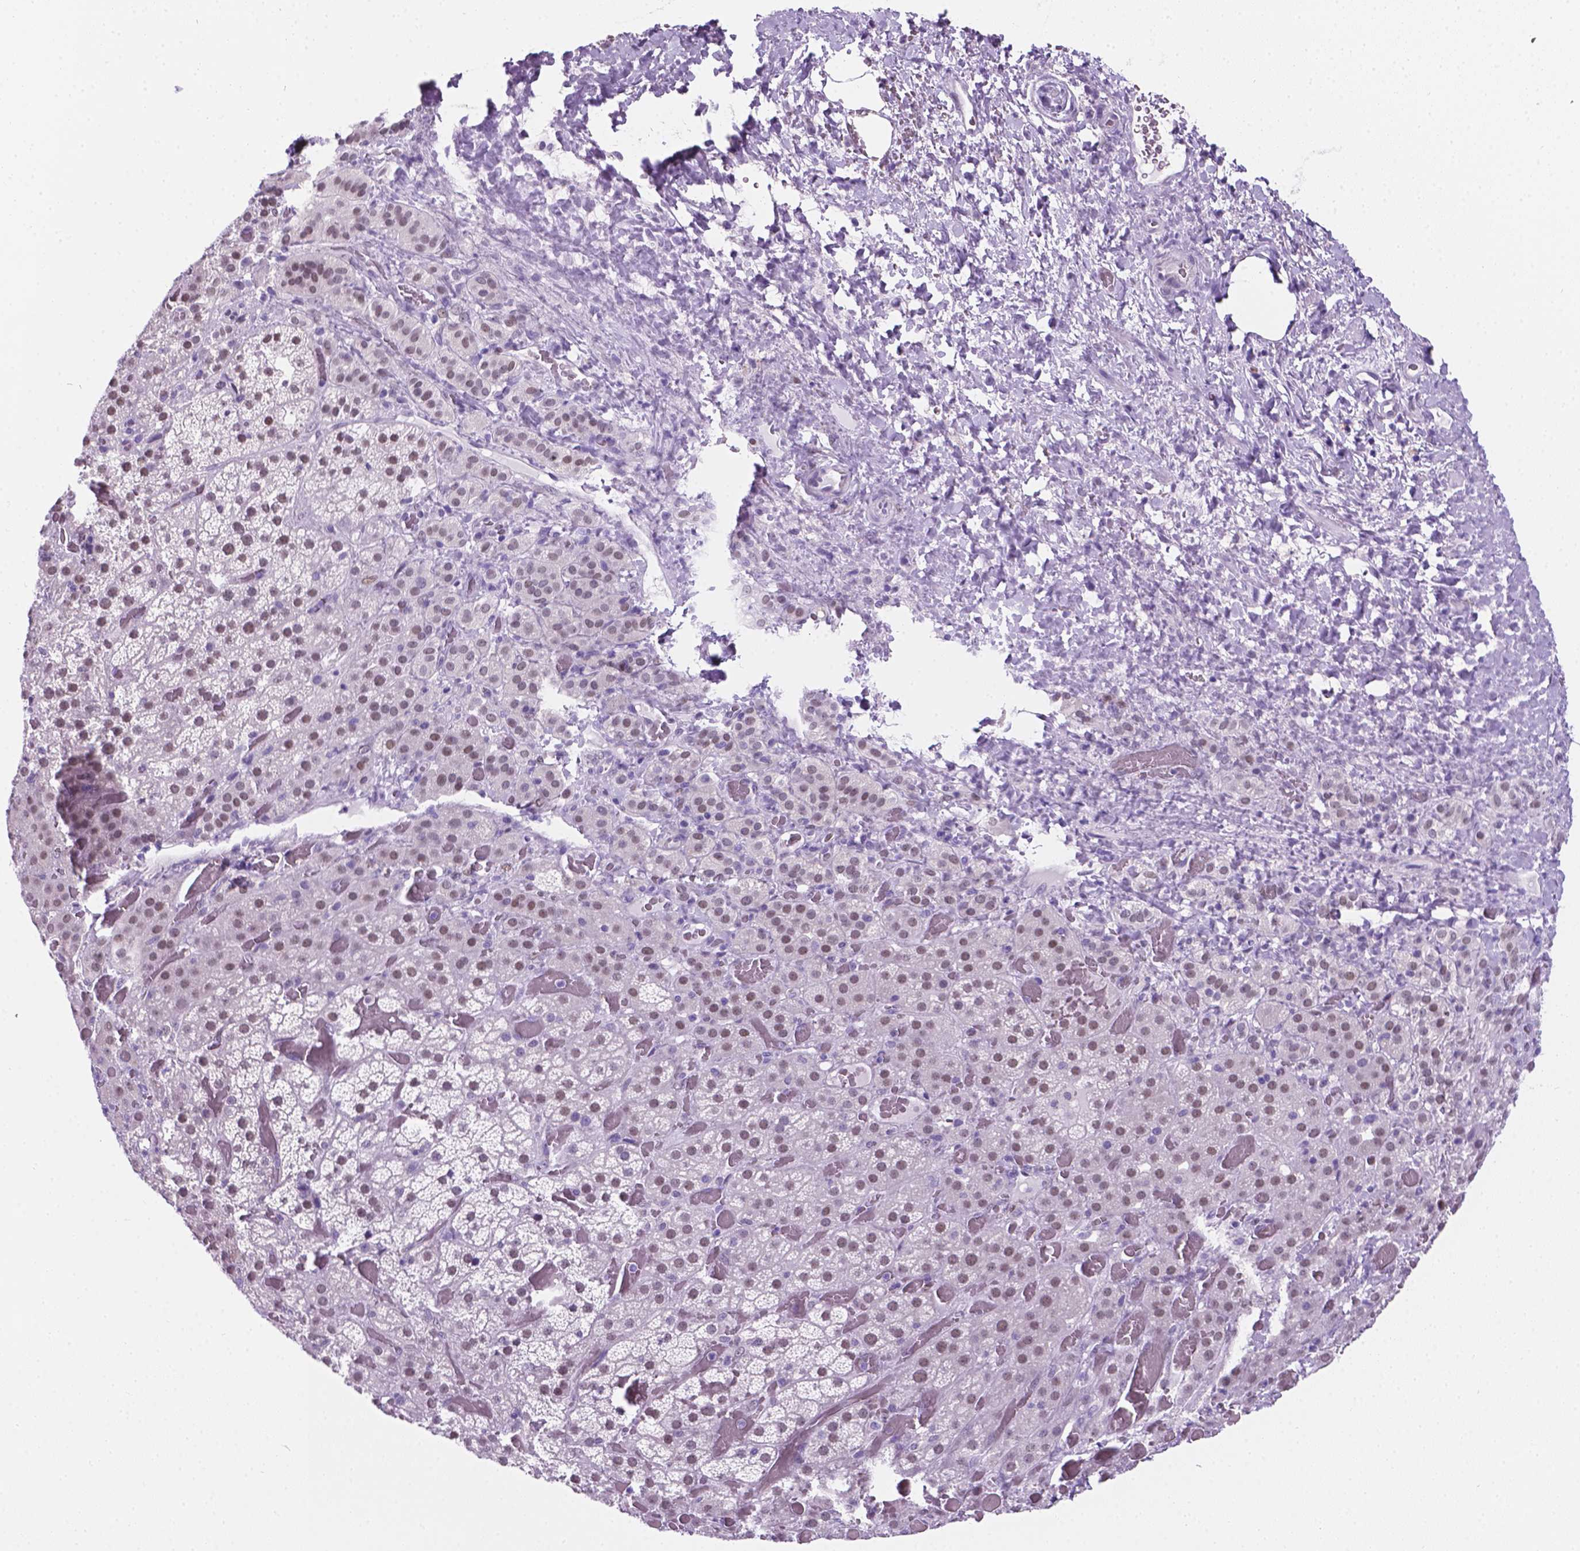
{"staining": {"intensity": "moderate", "quantity": "25%-75%", "location": "nuclear"}, "tissue": "adrenal gland", "cell_type": "Glandular cells", "image_type": "normal", "snomed": [{"axis": "morphology", "description": "Normal tissue, NOS"}, {"axis": "topography", "description": "Adrenal gland"}], "caption": "The photomicrograph reveals immunohistochemical staining of unremarkable adrenal gland. There is moderate nuclear expression is appreciated in approximately 25%-75% of glandular cells. The staining was performed using DAB (3,3'-diaminobenzidine), with brown indicating positive protein expression. Nuclei are stained blue with hematoxylin.", "gene": "TMEM210", "patient": {"sex": "male", "age": 57}}